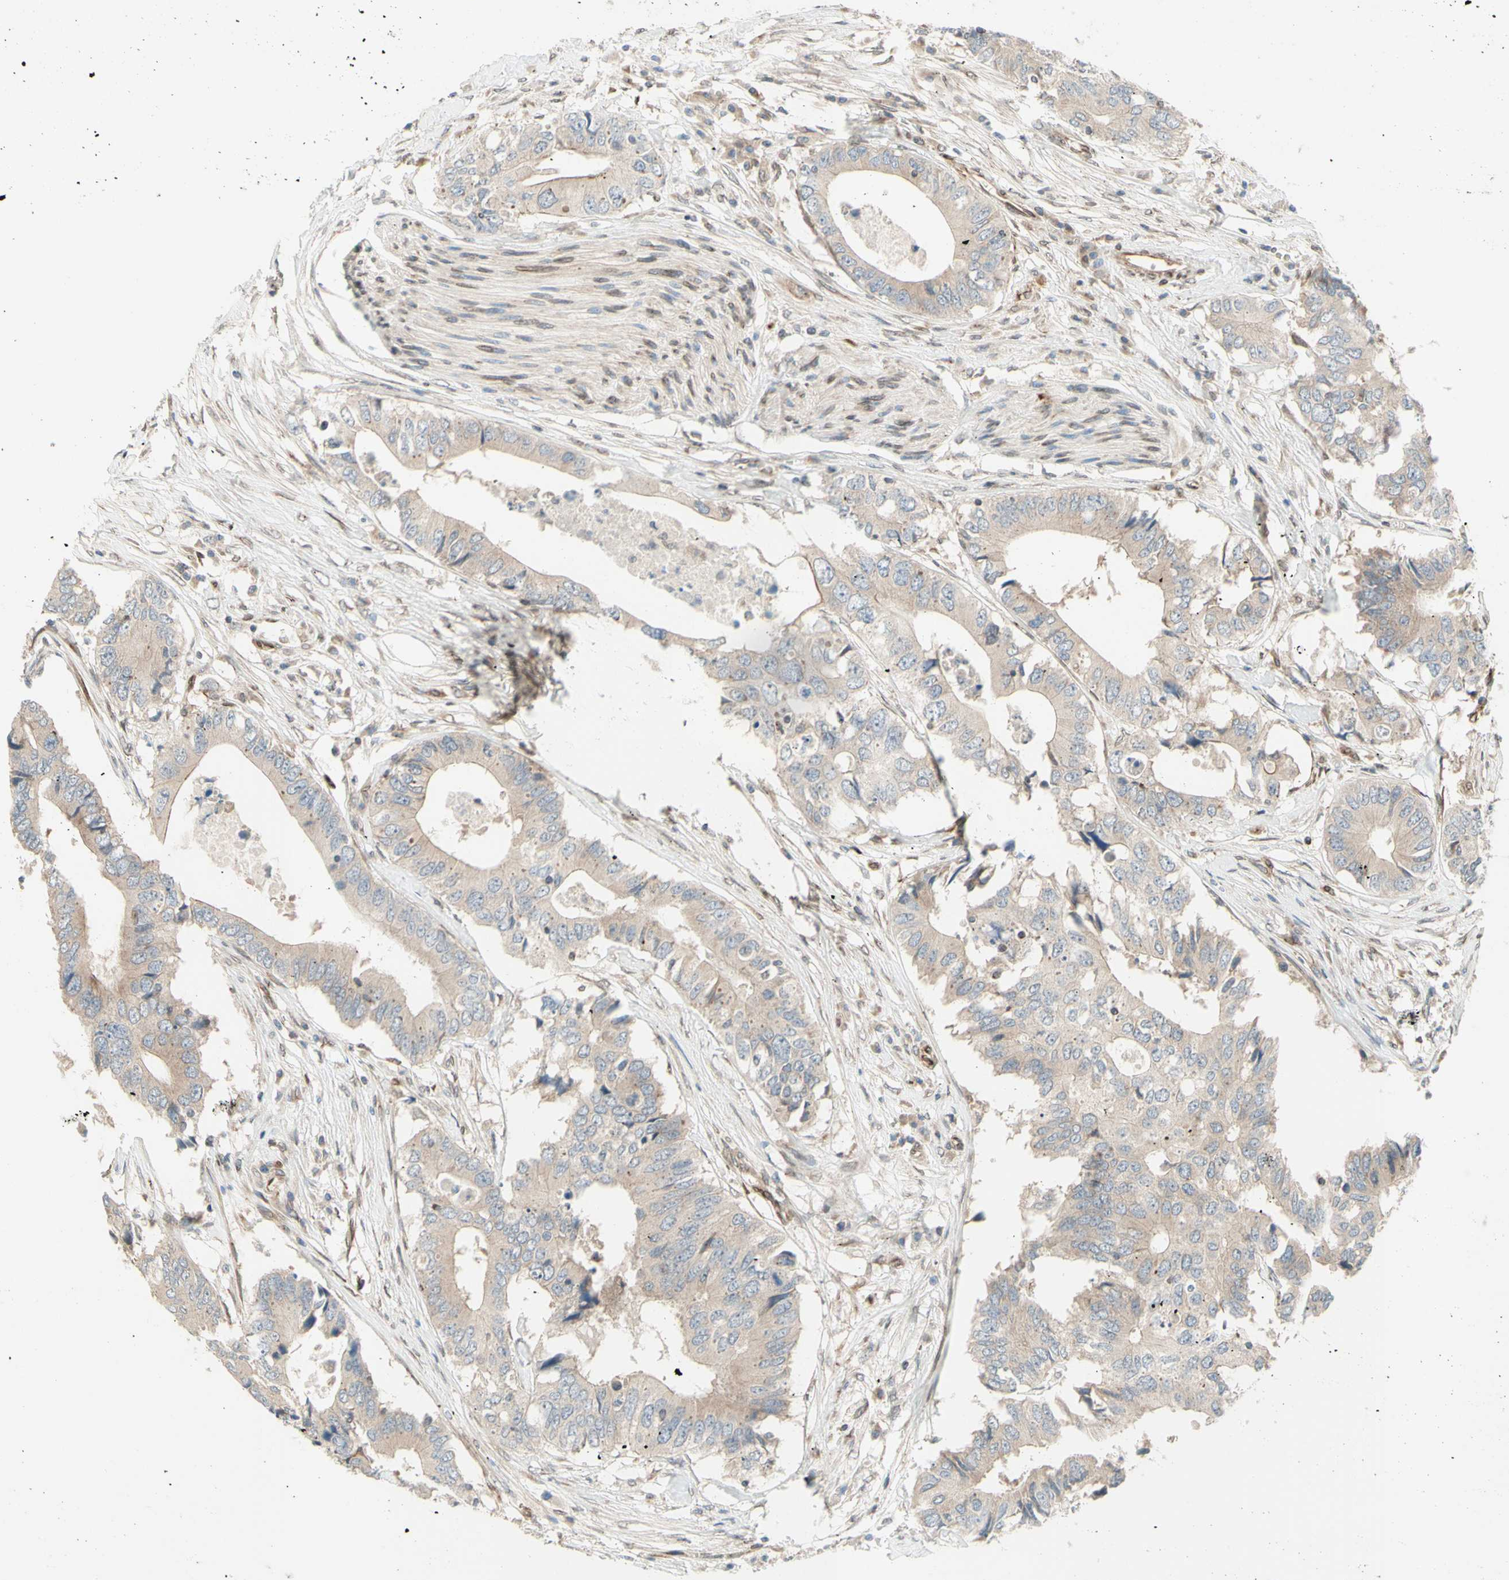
{"staining": {"intensity": "weak", "quantity": ">75%", "location": "cytoplasmic/membranous"}, "tissue": "colorectal cancer", "cell_type": "Tumor cells", "image_type": "cancer", "snomed": [{"axis": "morphology", "description": "Adenocarcinoma, NOS"}, {"axis": "topography", "description": "Colon"}], "caption": "IHC histopathology image of colorectal adenocarcinoma stained for a protein (brown), which reveals low levels of weak cytoplasmic/membranous expression in about >75% of tumor cells.", "gene": "TRAF2", "patient": {"sex": "male", "age": 71}}